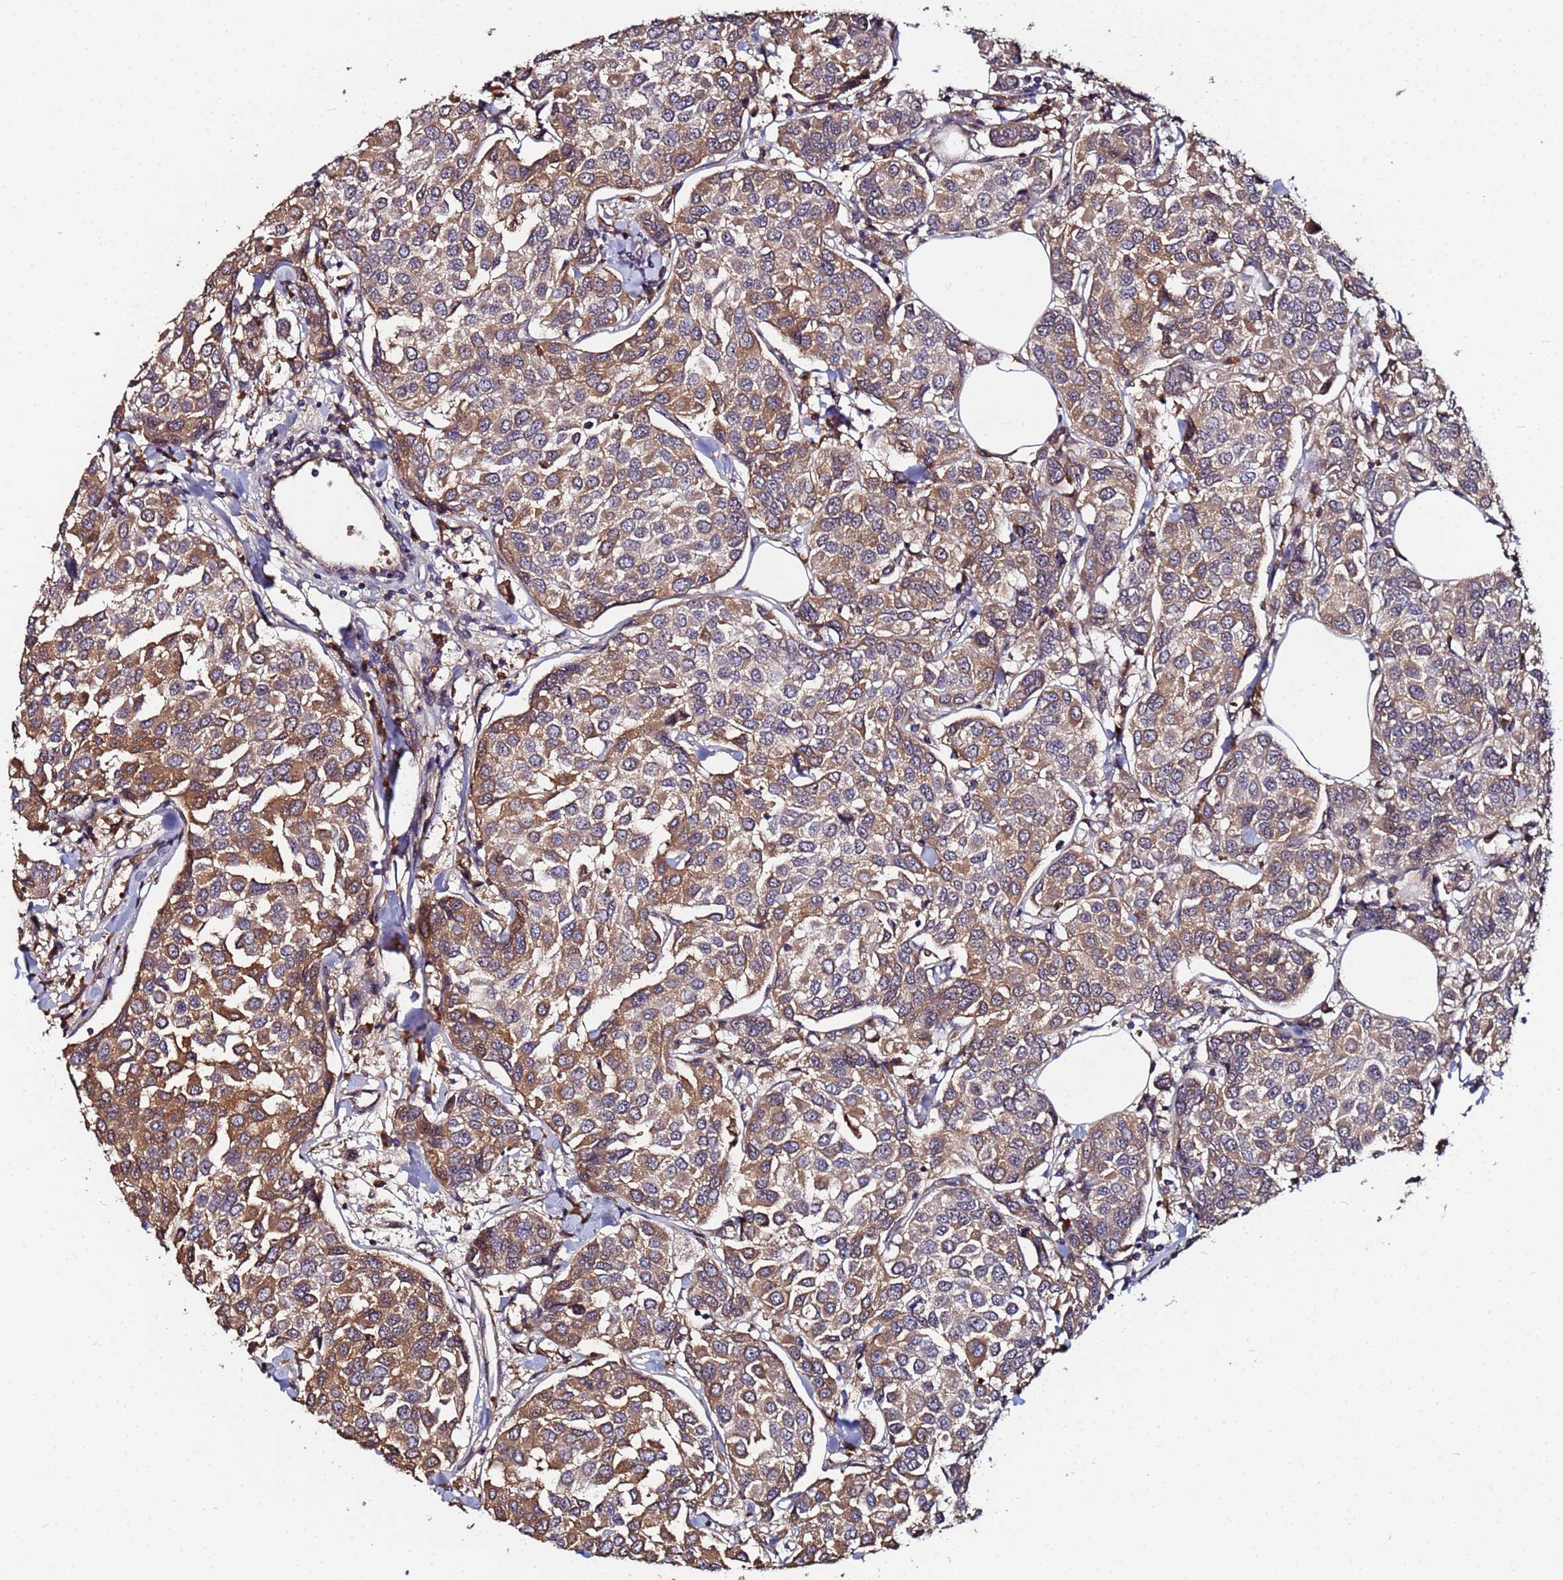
{"staining": {"intensity": "moderate", "quantity": ">75%", "location": "cytoplasmic/membranous"}, "tissue": "breast cancer", "cell_type": "Tumor cells", "image_type": "cancer", "snomed": [{"axis": "morphology", "description": "Duct carcinoma"}, {"axis": "topography", "description": "Breast"}], "caption": "Protein expression analysis of breast infiltrating ductal carcinoma shows moderate cytoplasmic/membranous expression in about >75% of tumor cells.", "gene": "OSER1", "patient": {"sex": "female", "age": 55}}